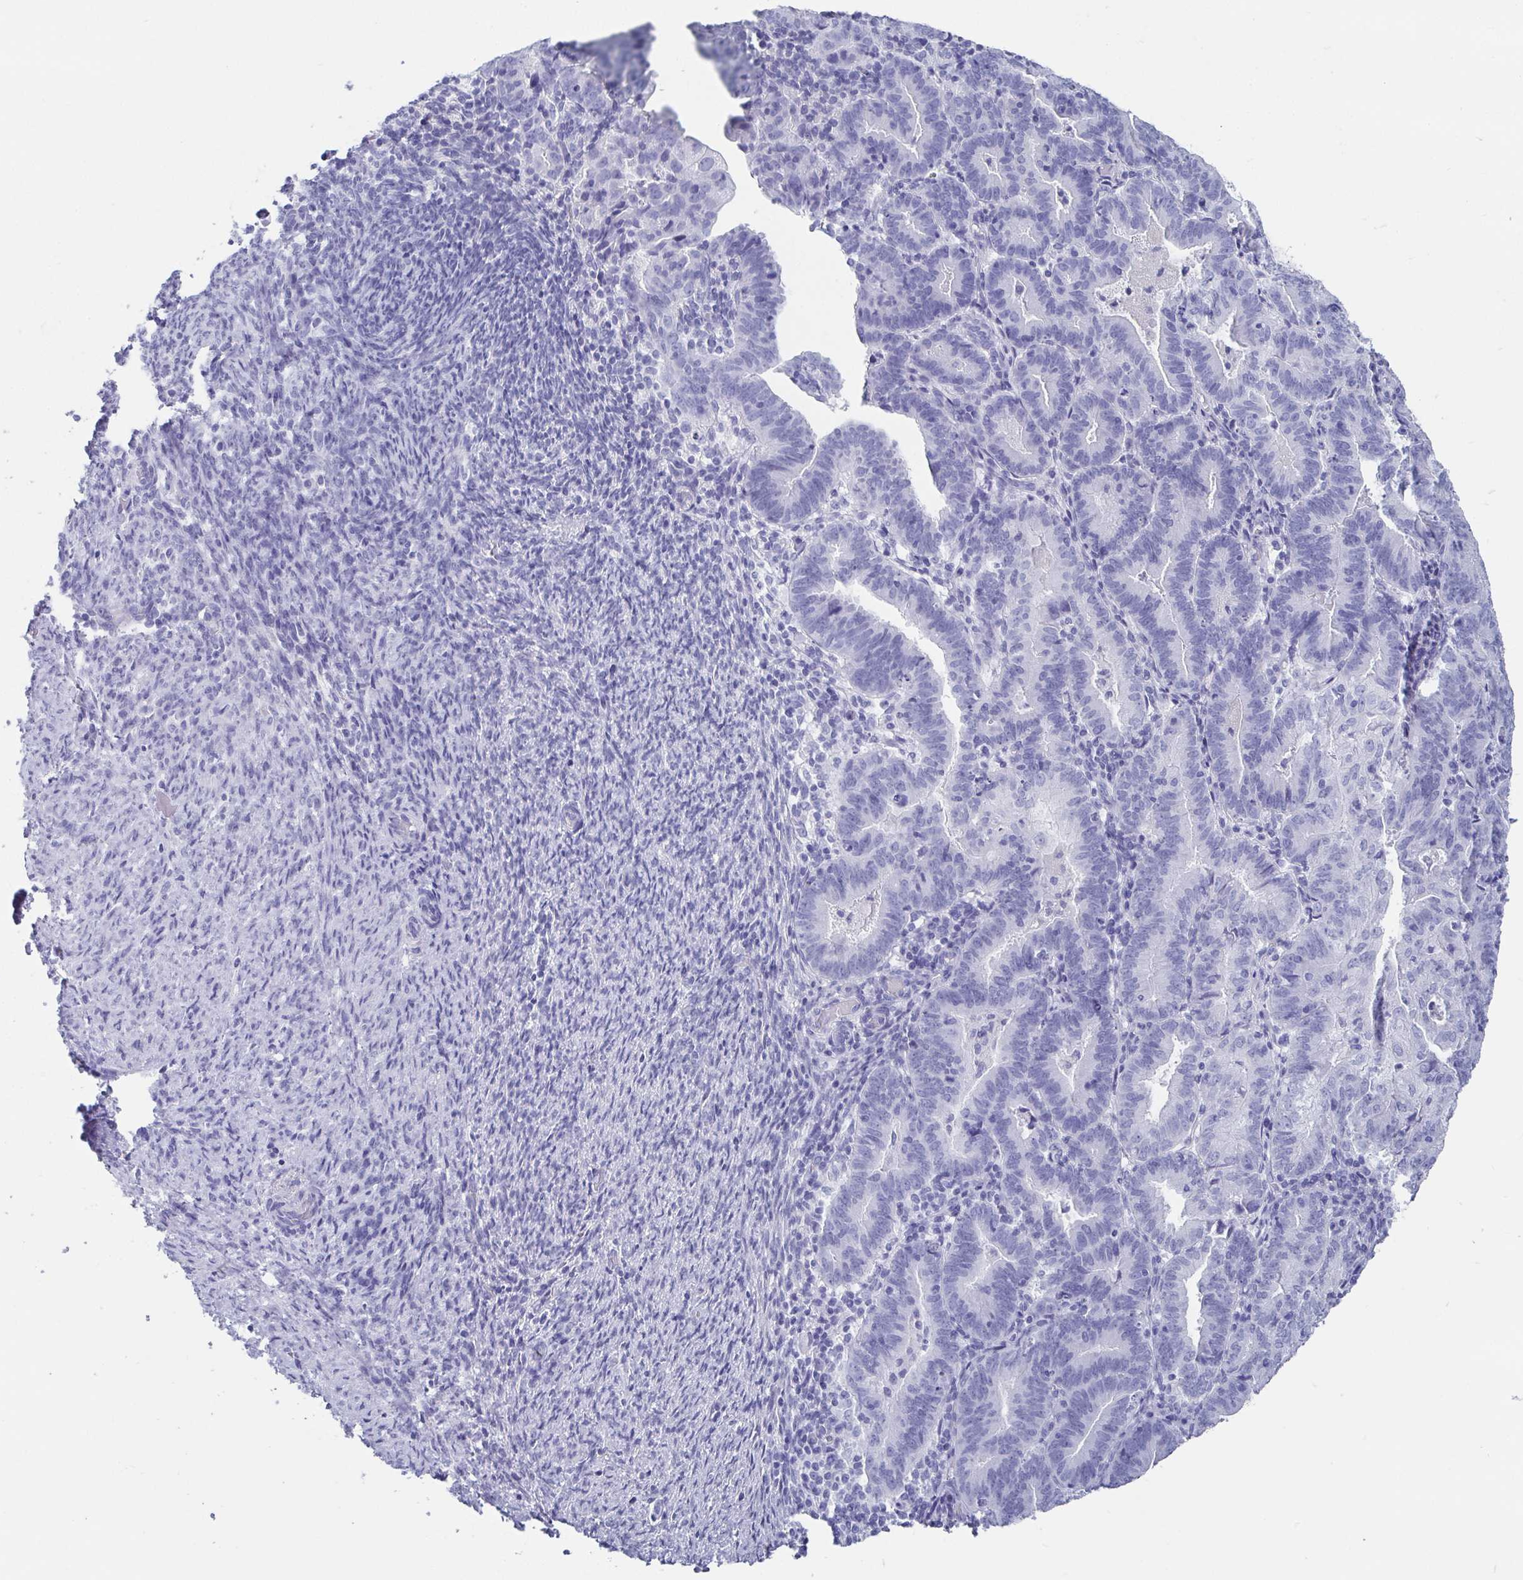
{"staining": {"intensity": "negative", "quantity": "none", "location": "none"}, "tissue": "endometrial cancer", "cell_type": "Tumor cells", "image_type": "cancer", "snomed": [{"axis": "morphology", "description": "Adenocarcinoma, NOS"}, {"axis": "topography", "description": "Endometrium"}], "caption": "Endometrial adenocarcinoma was stained to show a protein in brown. There is no significant expression in tumor cells.", "gene": "SCGN", "patient": {"sex": "female", "age": 70}}